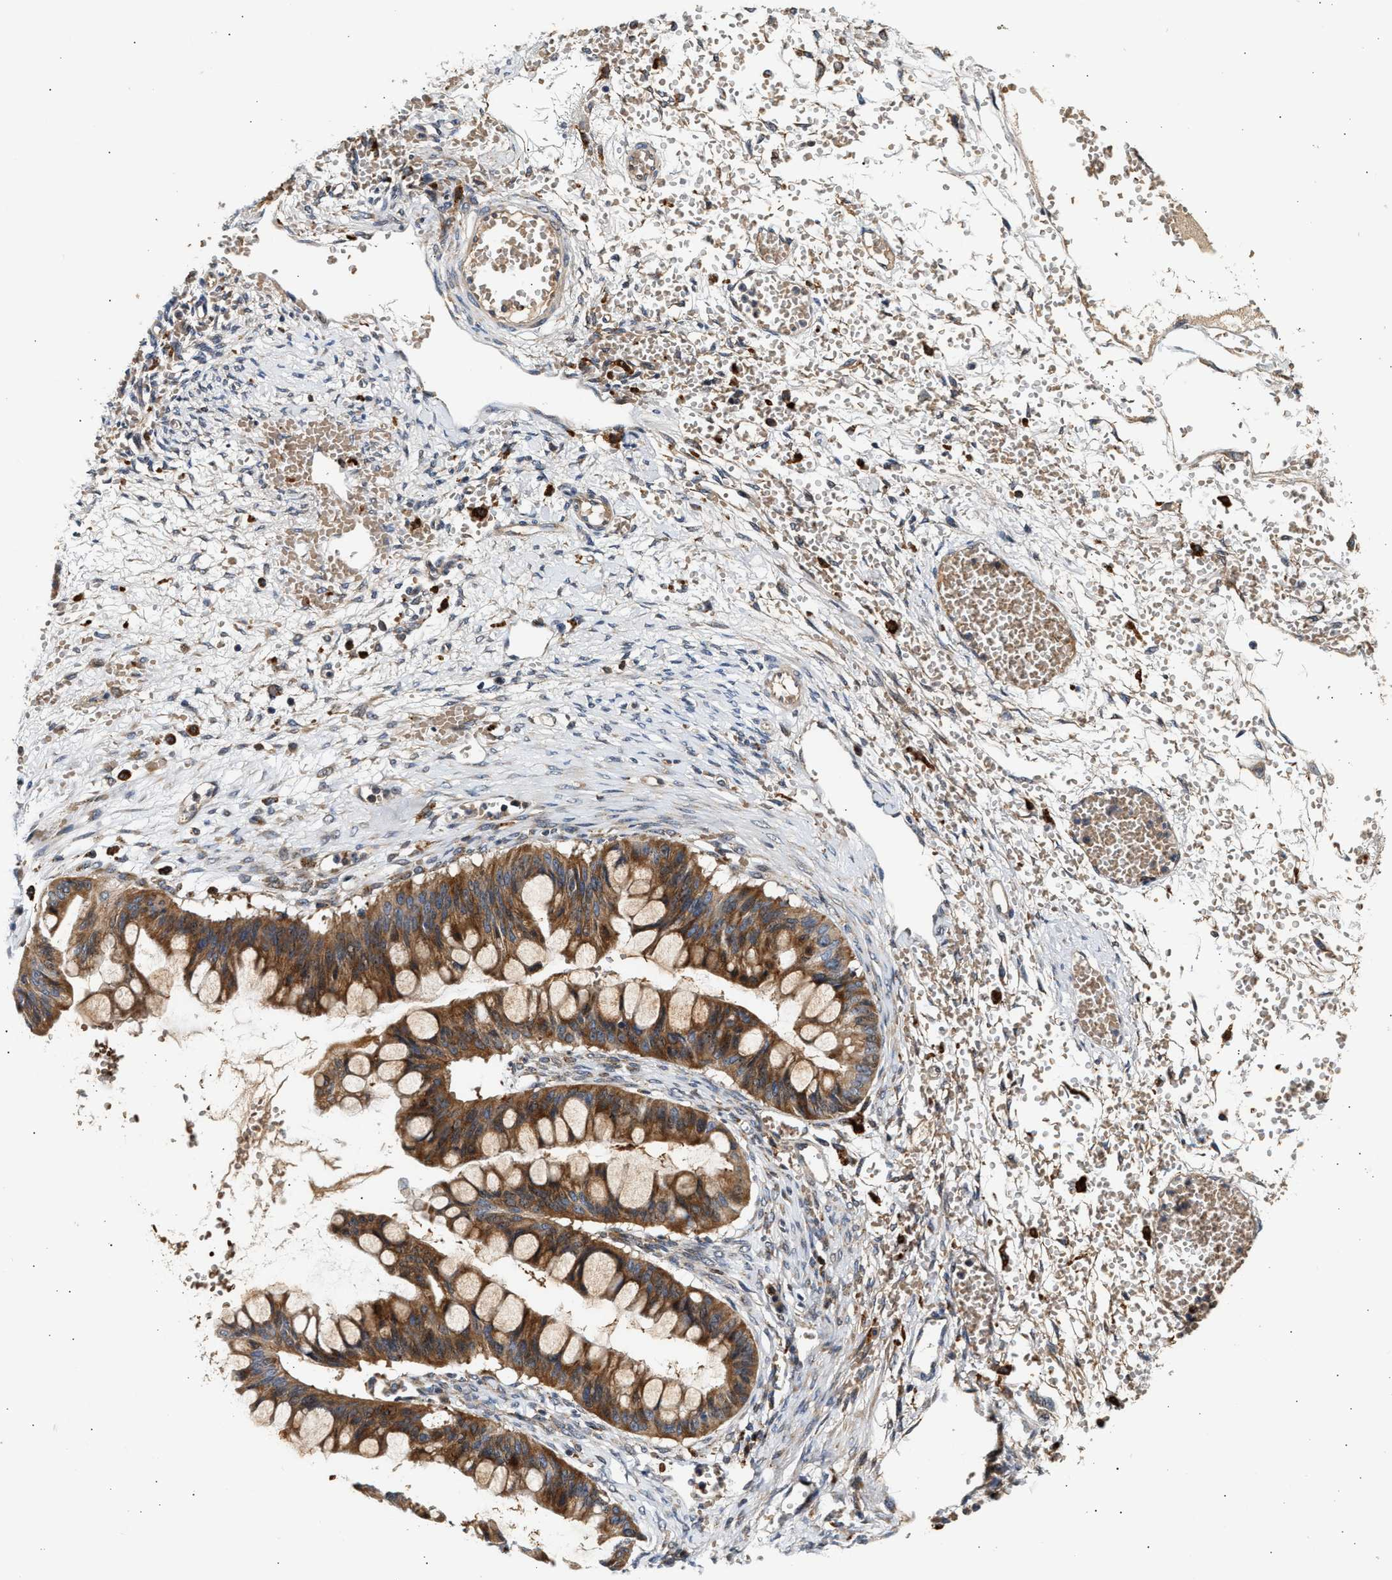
{"staining": {"intensity": "moderate", "quantity": ">75%", "location": "cytoplasmic/membranous"}, "tissue": "ovarian cancer", "cell_type": "Tumor cells", "image_type": "cancer", "snomed": [{"axis": "morphology", "description": "Cystadenocarcinoma, mucinous, NOS"}, {"axis": "topography", "description": "Ovary"}], "caption": "High-power microscopy captured an immunohistochemistry (IHC) histopathology image of ovarian cancer (mucinous cystadenocarcinoma), revealing moderate cytoplasmic/membranous staining in approximately >75% of tumor cells.", "gene": "PLD3", "patient": {"sex": "female", "age": 73}}